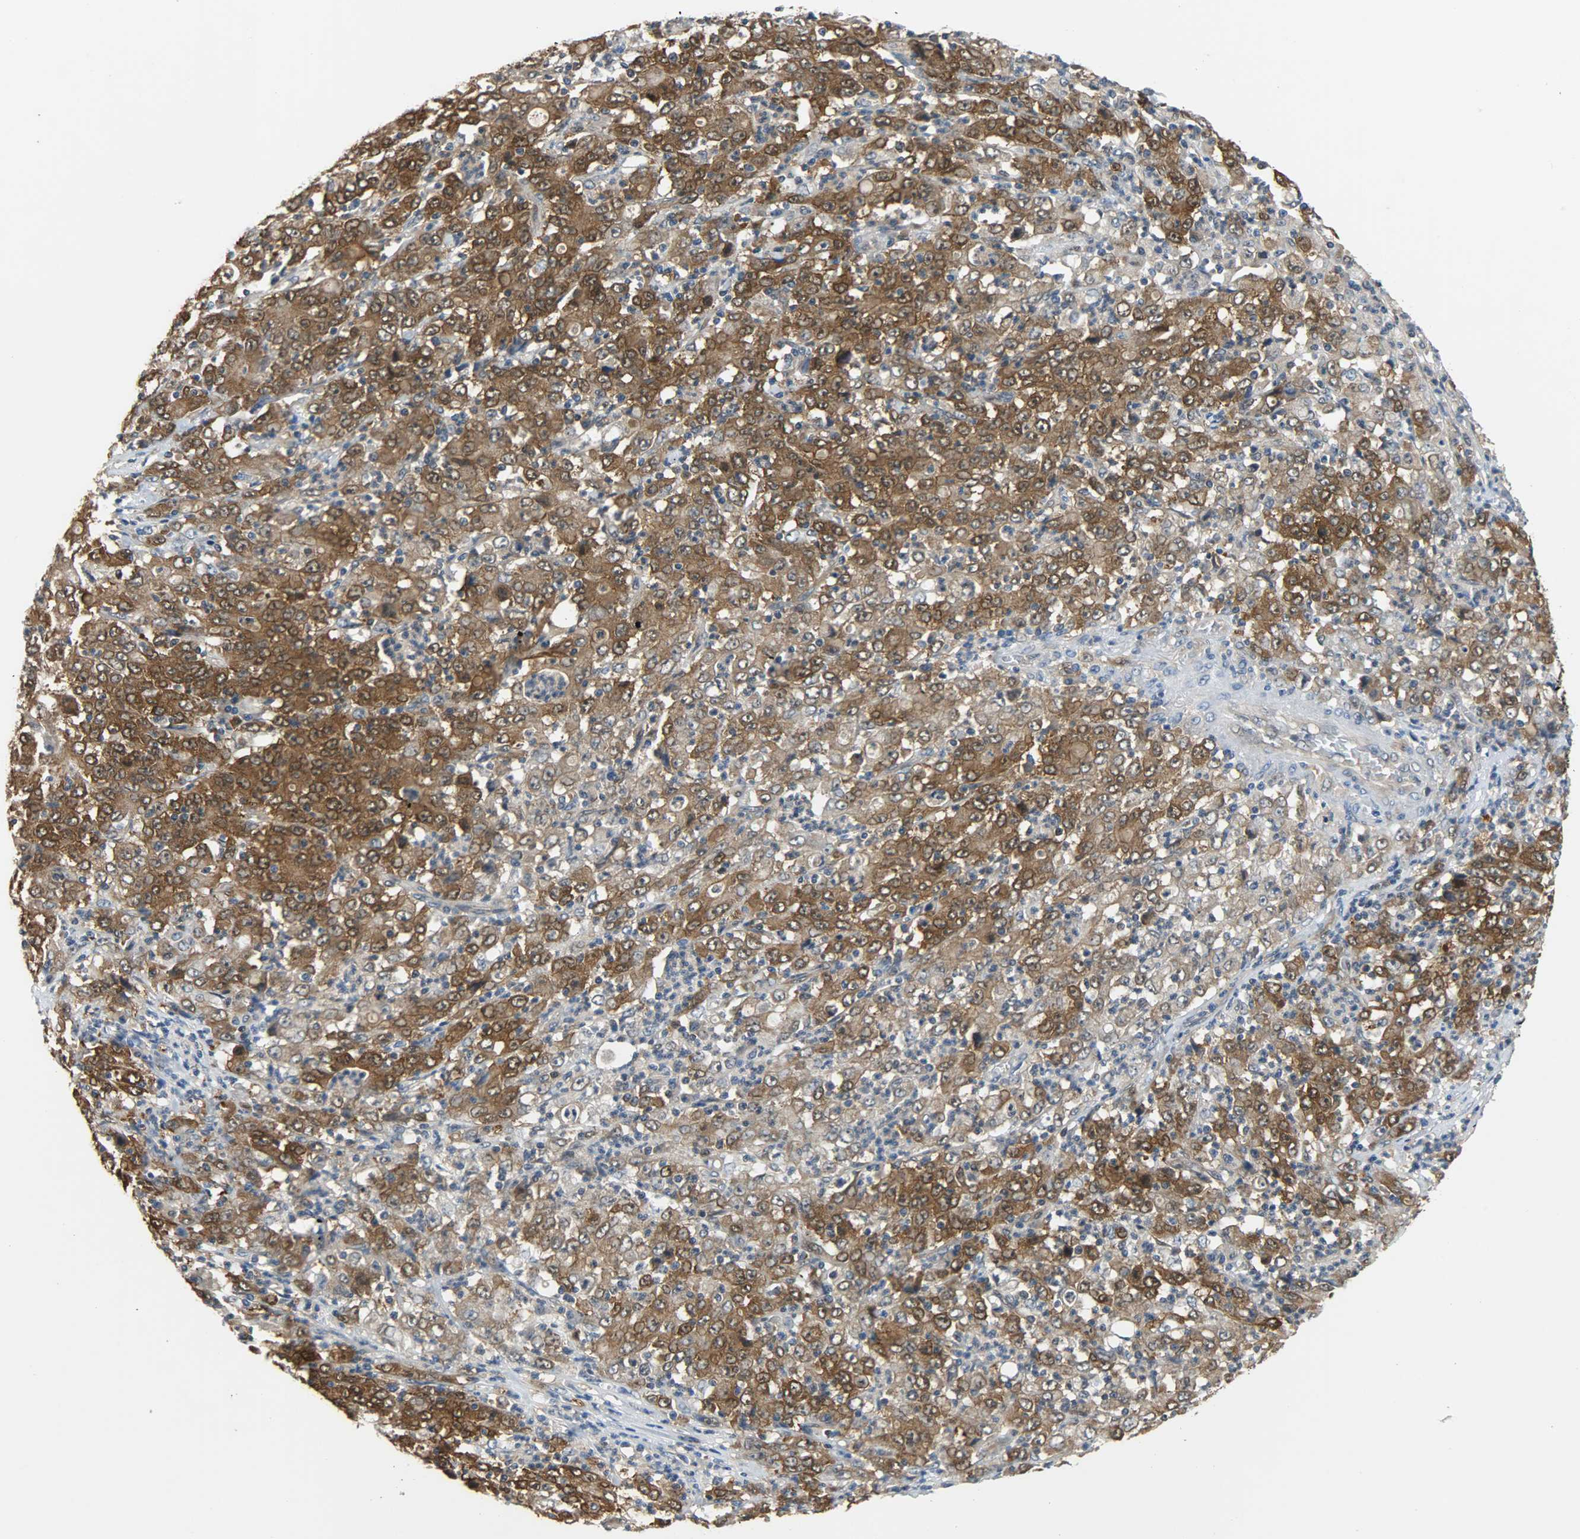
{"staining": {"intensity": "strong", "quantity": ">75%", "location": "cytoplasmic/membranous,nuclear"}, "tissue": "stomach cancer", "cell_type": "Tumor cells", "image_type": "cancer", "snomed": [{"axis": "morphology", "description": "Adenocarcinoma, NOS"}, {"axis": "topography", "description": "Stomach, lower"}], "caption": "There is high levels of strong cytoplasmic/membranous and nuclear positivity in tumor cells of adenocarcinoma (stomach), as demonstrated by immunohistochemical staining (brown color).", "gene": "EIF4EBP1", "patient": {"sex": "female", "age": 71}}